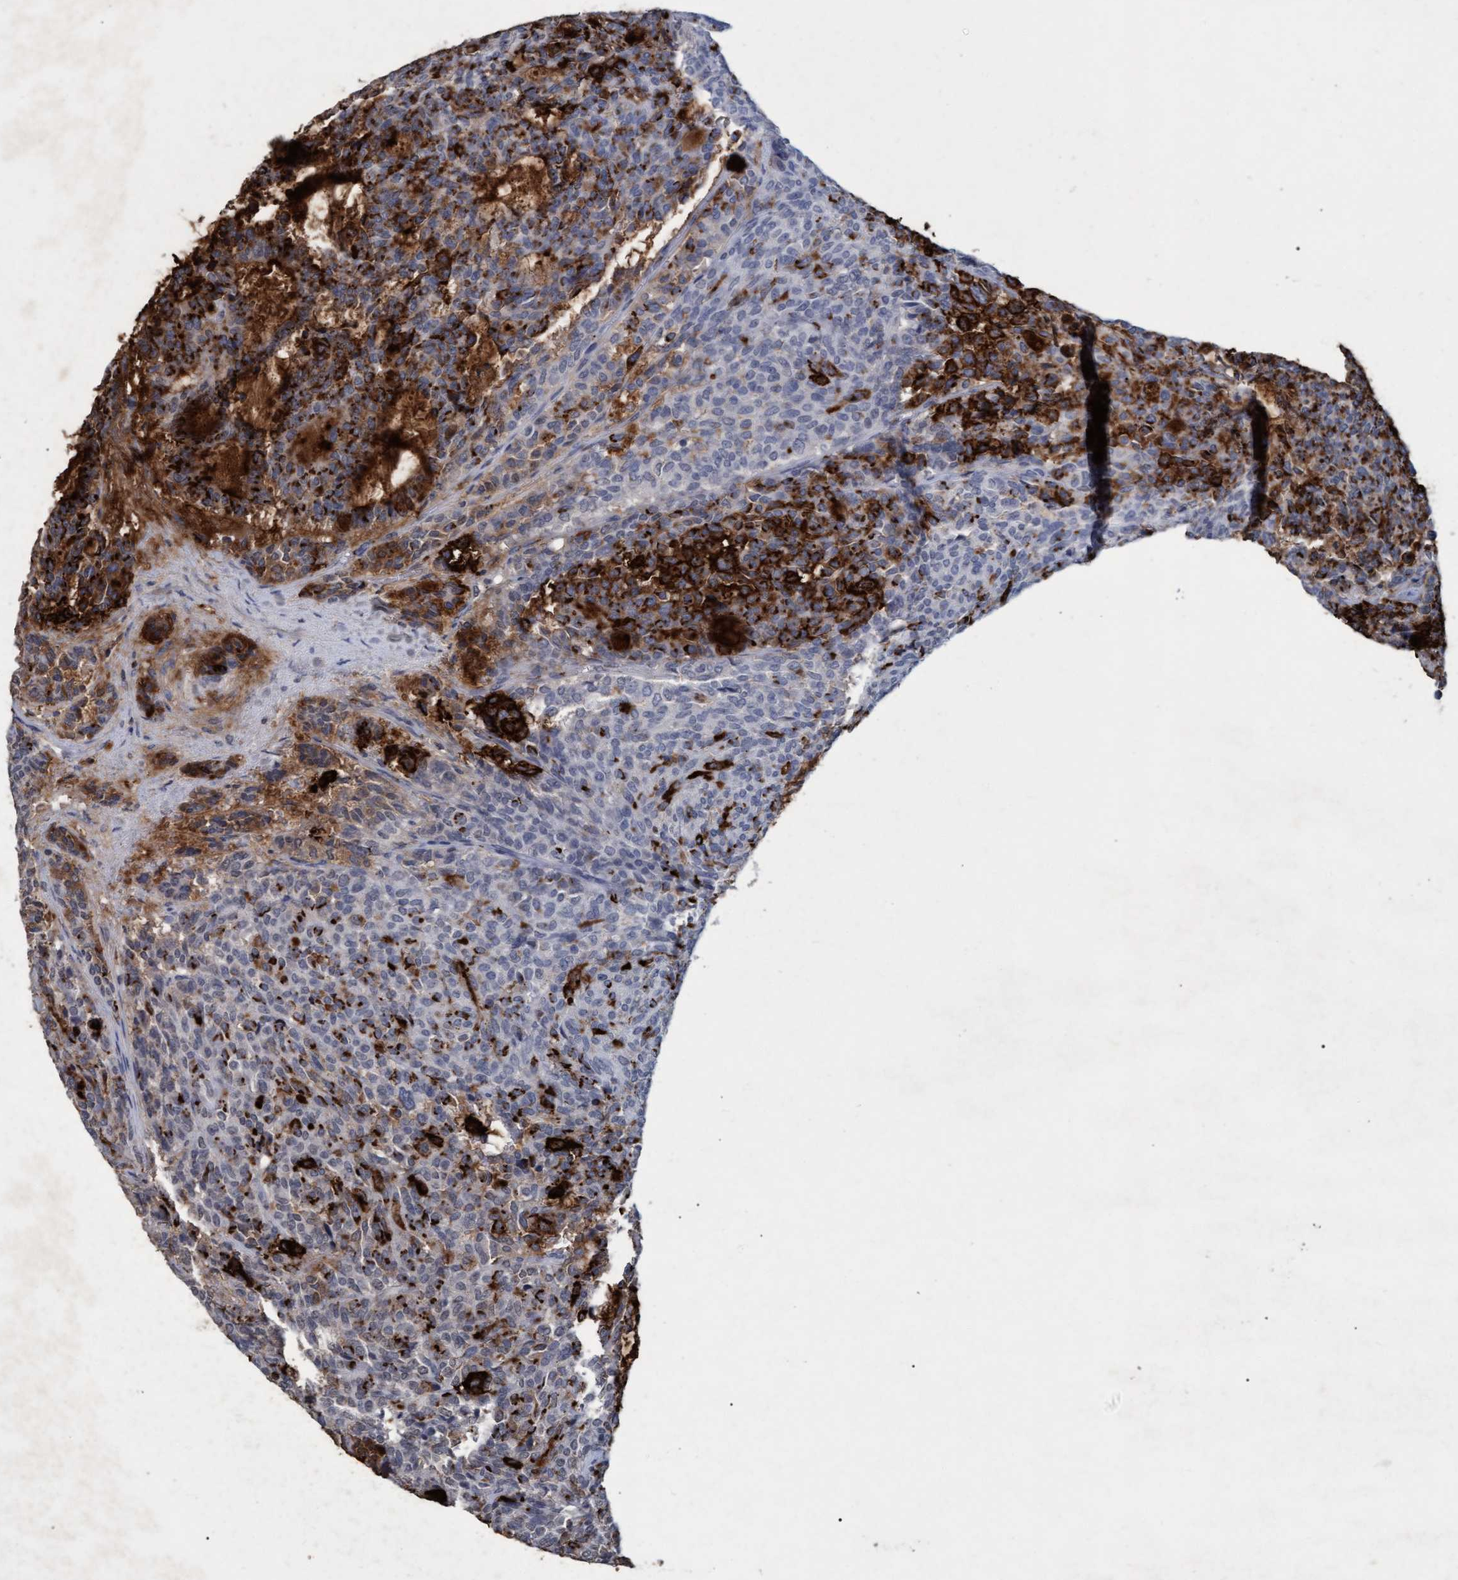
{"staining": {"intensity": "strong", "quantity": "<25%", "location": "cytoplasmic/membranous"}, "tissue": "carcinoid", "cell_type": "Tumor cells", "image_type": "cancer", "snomed": [{"axis": "morphology", "description": "Carcinoid, malignant, NOS"}, {"axis": "topography", "description": "Pancreas"}], "caption": "Carcinoid was stained to show a protein in brown. There is medium levels of strong cytoplasmic/membranous positivity in about <25% of tumor cells. (DAB (3,3'-diaminobenzidine) = brown stain, brightfield microscopy at high magnification).", "gene": "GALC", "patient": {"sex": "female", "age": 54}}